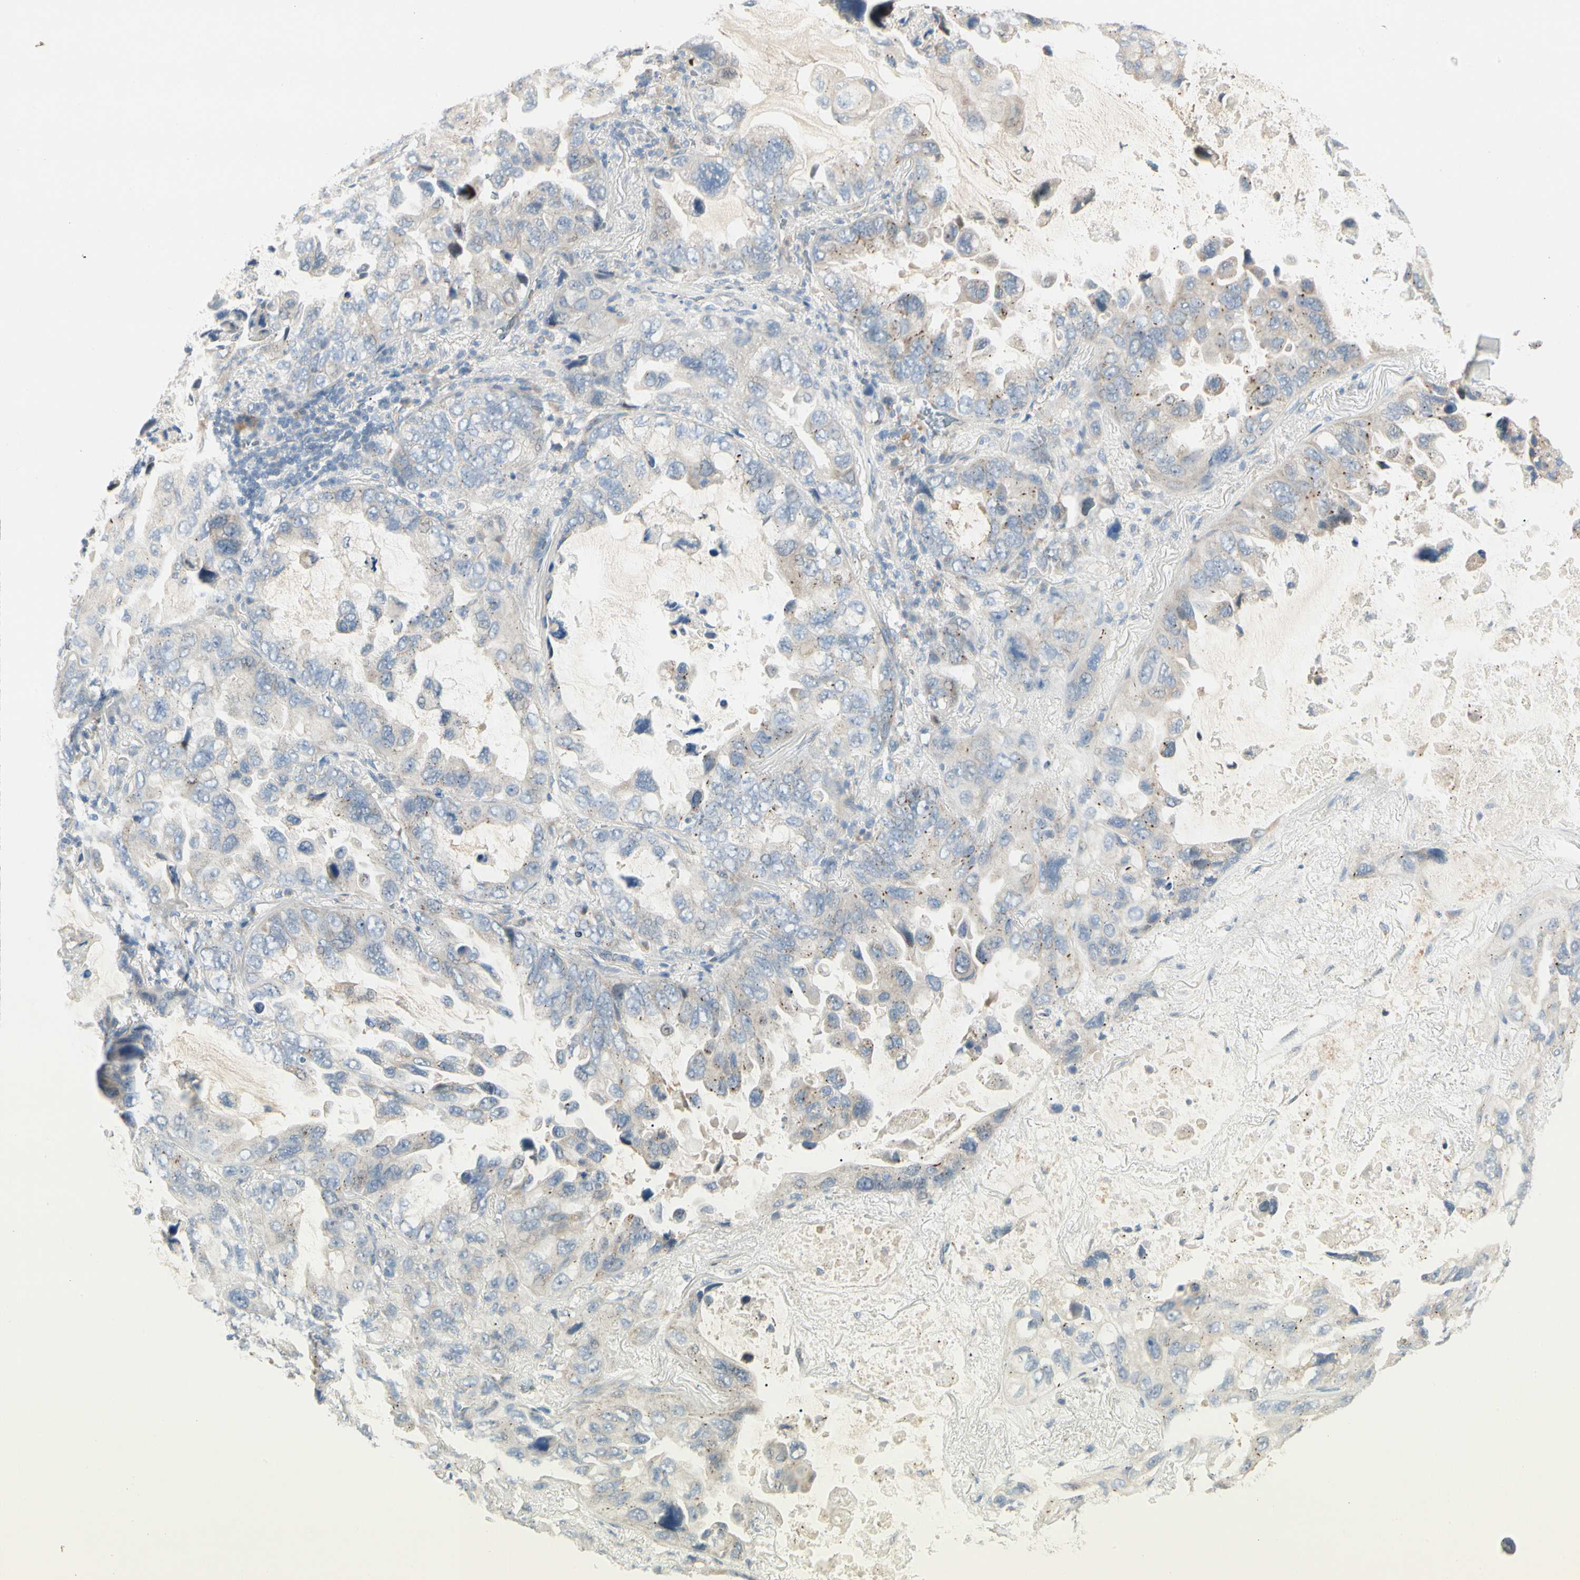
{"staining": {"intensity": "moderate", "quantity": "<25%", "location": "cytoplasmic/membranous"}, "tissue": "lung cancer", "cell_type": "Tumor cells", "image_type": "cancer", "snomed": [{"axis": "morphology", "description": "Squamous cell carcinoma, NOS"}, {"axis": "topography", "description": "Lung"}], "caption": "Tumor cells display moderate cytoplasmic/membranous staining in about <25% of cells in lung squamous cell carcinoma. The protein is stained brown, and the nuclei are stained in blue (DAB (3,3'-diaminobenzidine) IHC with brightfield microscopy, high magnification).", "gene": "ALDH18A1", "patient": {"sex": "female", "age": 73}}